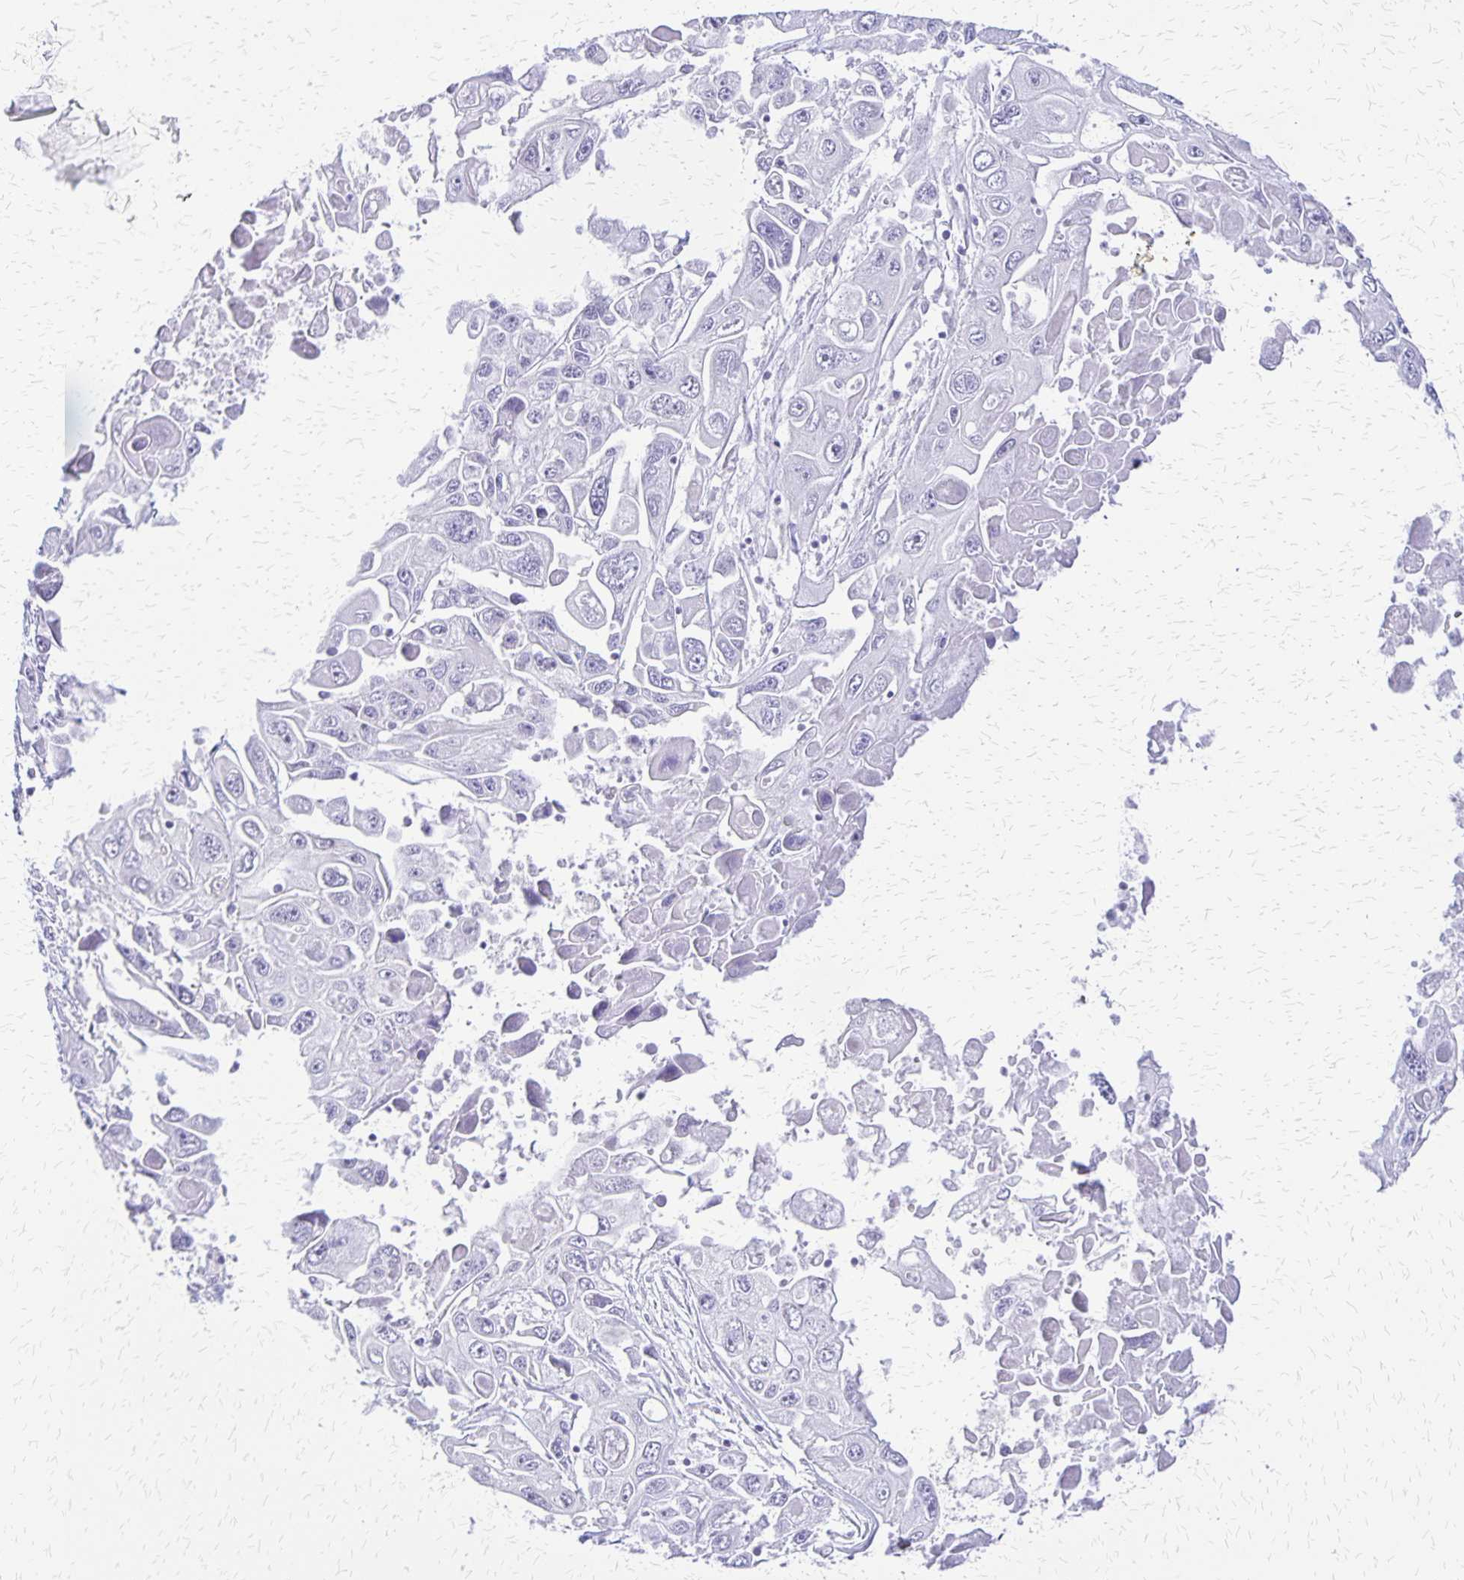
{"staining": {"intensity": "negative", "quantity": "none", "location": "none"}, "tissue": "pancreatic cancer", "cell_type": "Tumor cells", "image_type": "cancer", "snomed": [{"axis": "morphology", "description": "Adenocarcinoma, NOS"}, {"axis": "topography", "description": "Pancreas"}], "caption": "Immunohistochemical staining of pancreatic cancer reveals no significant staining in tumor cells. (DAB (3,3'-diaminobenzidine) immunohistochemistry (IHC), high magnification).", "gene": "SI", "patient": {"sex": "male", "age": 70}}